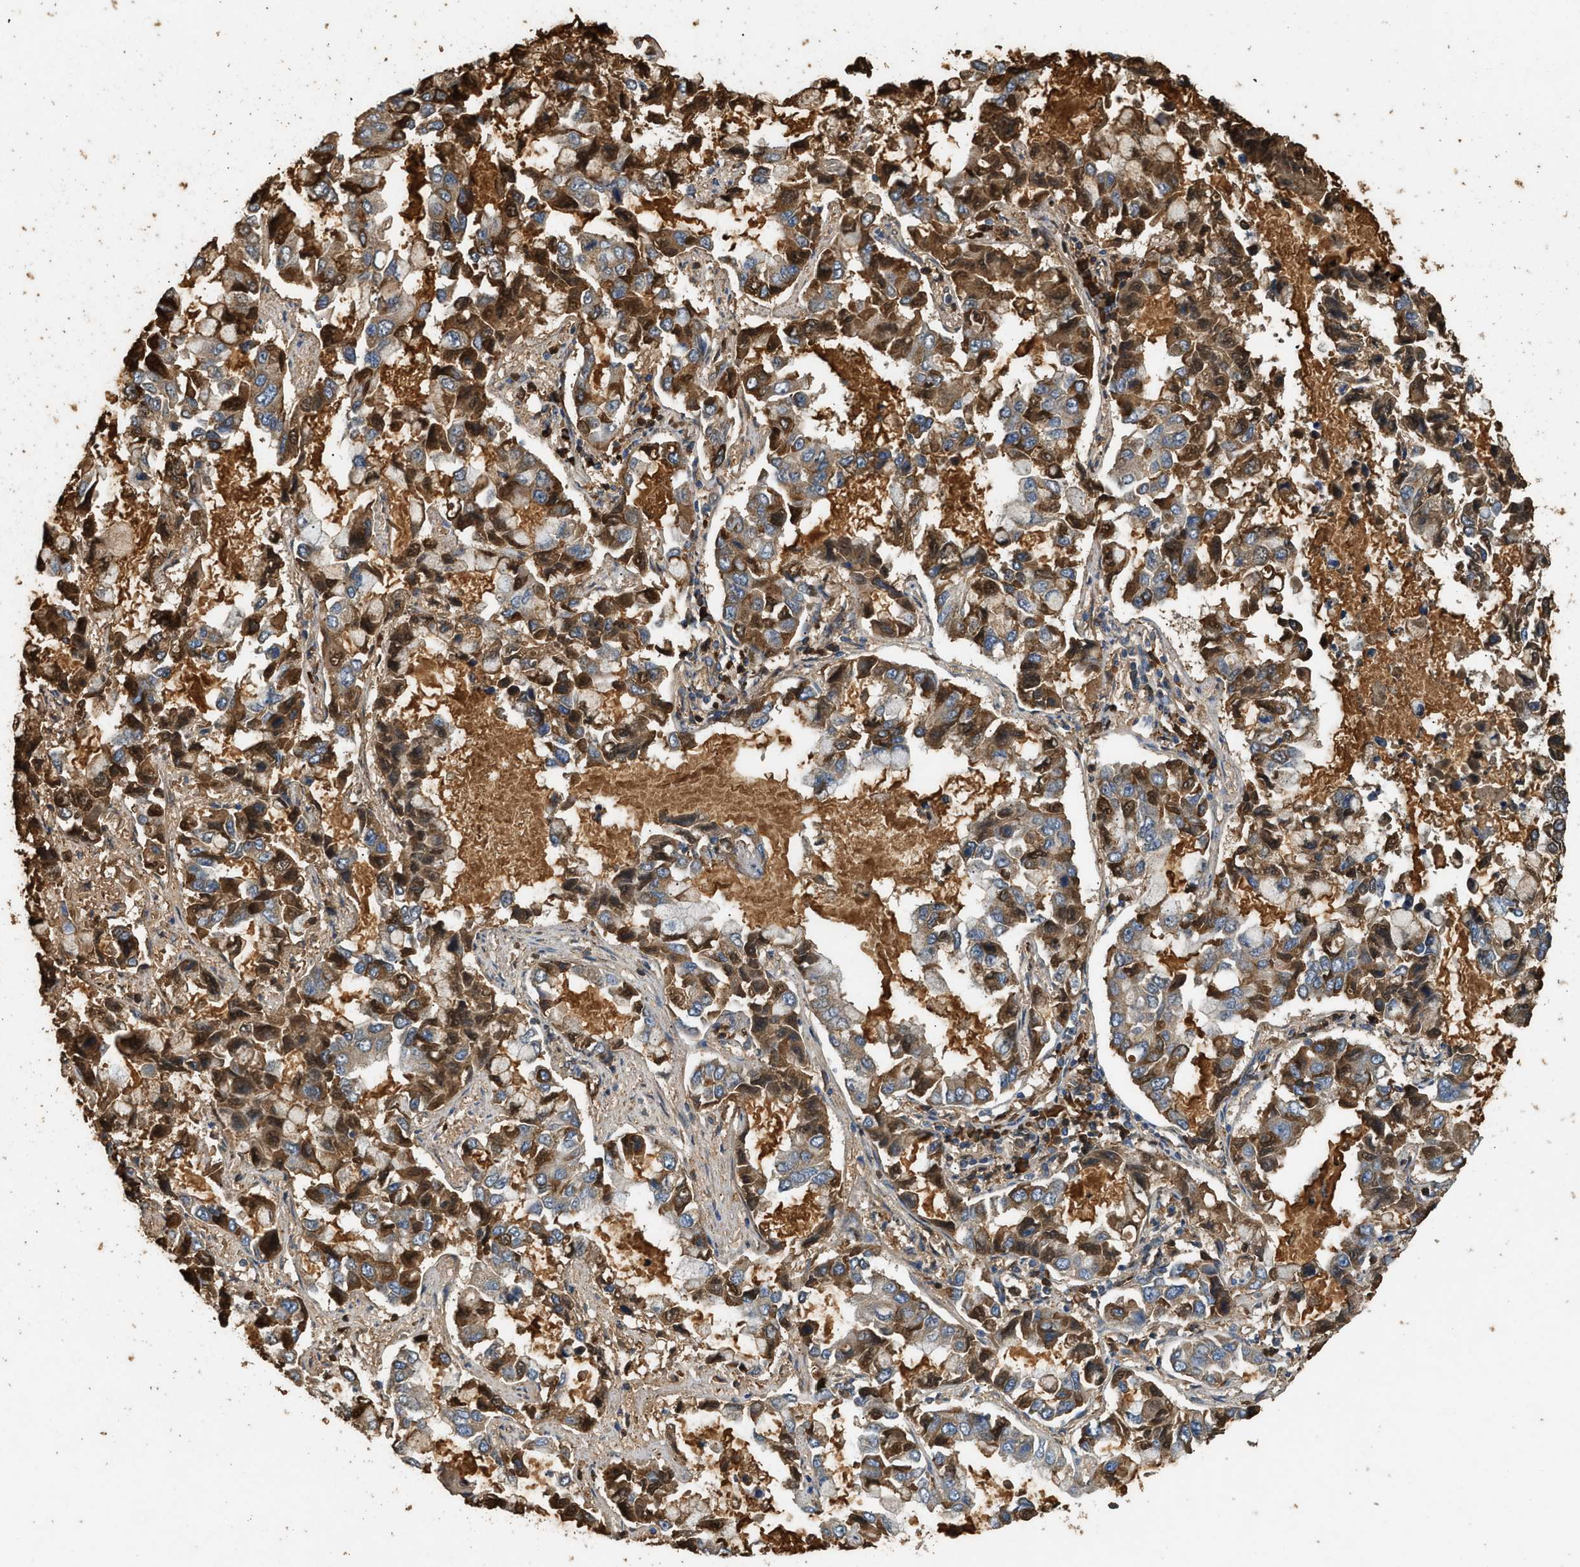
{"staining": {"intensity": "moderate", "quantity": "25%-75%", "location": "cytoplasmic/membranous,nuclear"}, "tissue": "lung cancer", "cell_type": "Tumor cells", "image_type": "cancer", "snomed": [{"axis": "morphology", "description": "Adenocarcinoma, NOS"}, {"axis": "topography", "description": "Lung"}], "caption": "Immunohistochemical staining of adenocarcinoma (lung) shows medium levels of moderate cytoplasmic/membranous and nuclear positivity in about 25%-75% of tumor cells. (DAB = brown stain, brightfield microscopy at high magnification).", "gene": "TMEM268", "patient": {"sex": "male", "age": 64}}